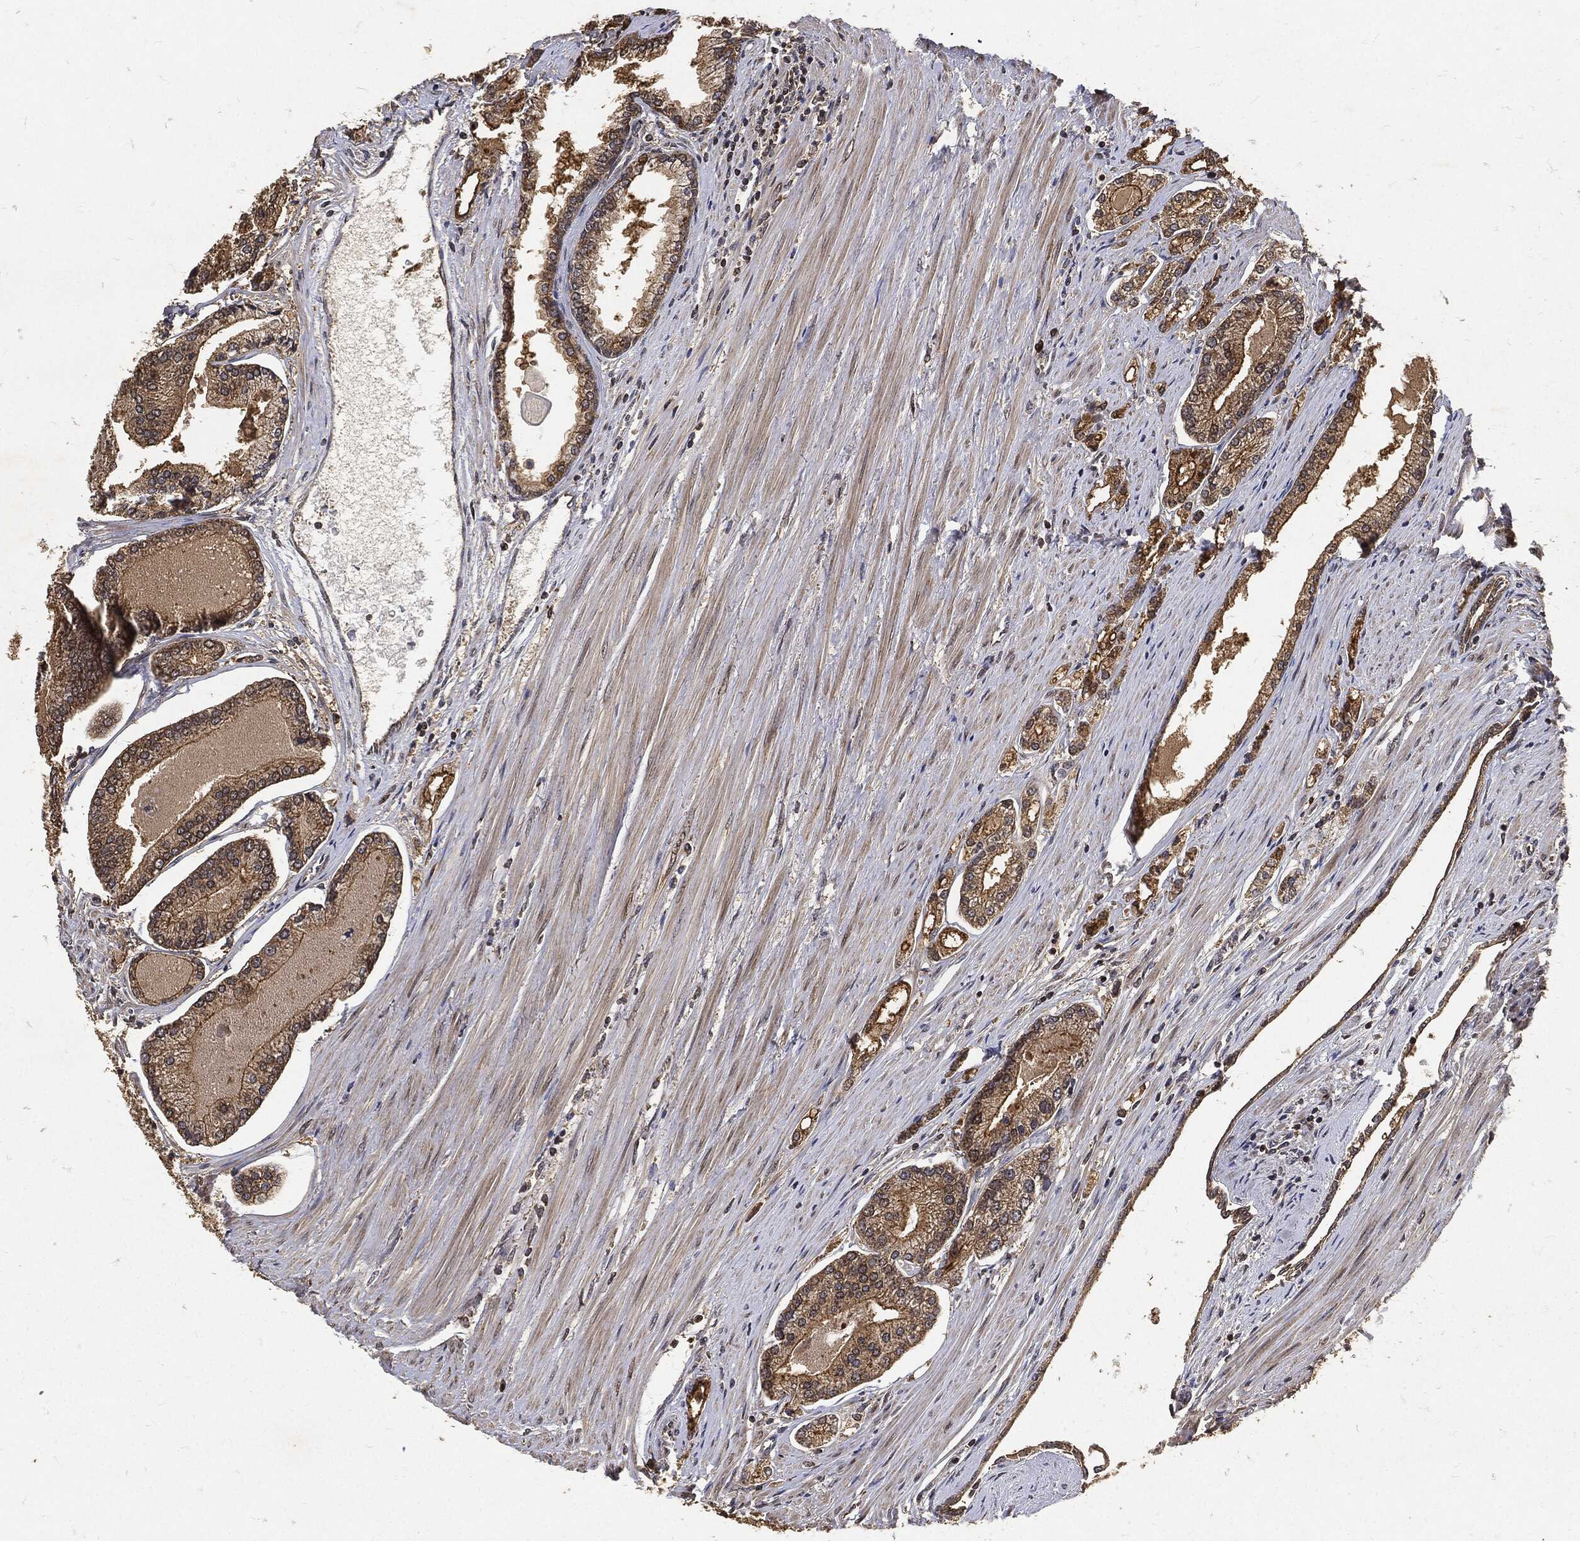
{"staining": {"intensity": "moderate", "quantity": ">75%", "location": "cytoplasmic/membranous"}, "tissue": "prostate cancer", "cell_type": "Tumor cells", "image_type": "cancer", "snomed": [{"axis": "morphology", "description": "Adenocarcinoma, Low grade"}, {"axis": "topography", "description": "Prostate"}], "caption": "Approximately >75% of tumor cells in human prostate low-grade adenocarcinoma show moderate cytoplasmic/membranous protein staining as visualized by brown immunohistochemical staining.", "gene": "ZNF226", "patient": {"sex": "male", "age": 72}}